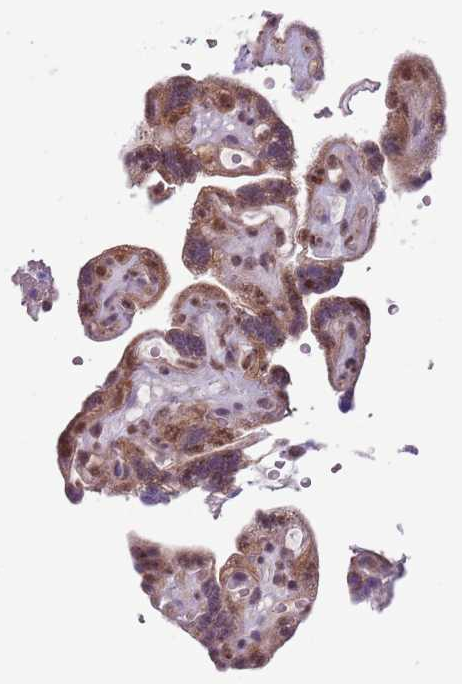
{"staining": {"intensity": "moderate", "quantity": ">75%", "location": "nuclear"}, "tissue": "placenta", "cell_type": "Decidual cells", "image_type": "normal", "snomed": [{"axis": "morphology", "description": "Normal tissue, NOS"}, {"axis": "topography", "description": "Placenta"}], "caption": "This image exhibits IHC staining of benign placenta, with medium moderate nuclear expression in approximately >75% of decidual cells.", "gene": "FAM120AOS", "patient": {"sex": "female", "age": 30}}